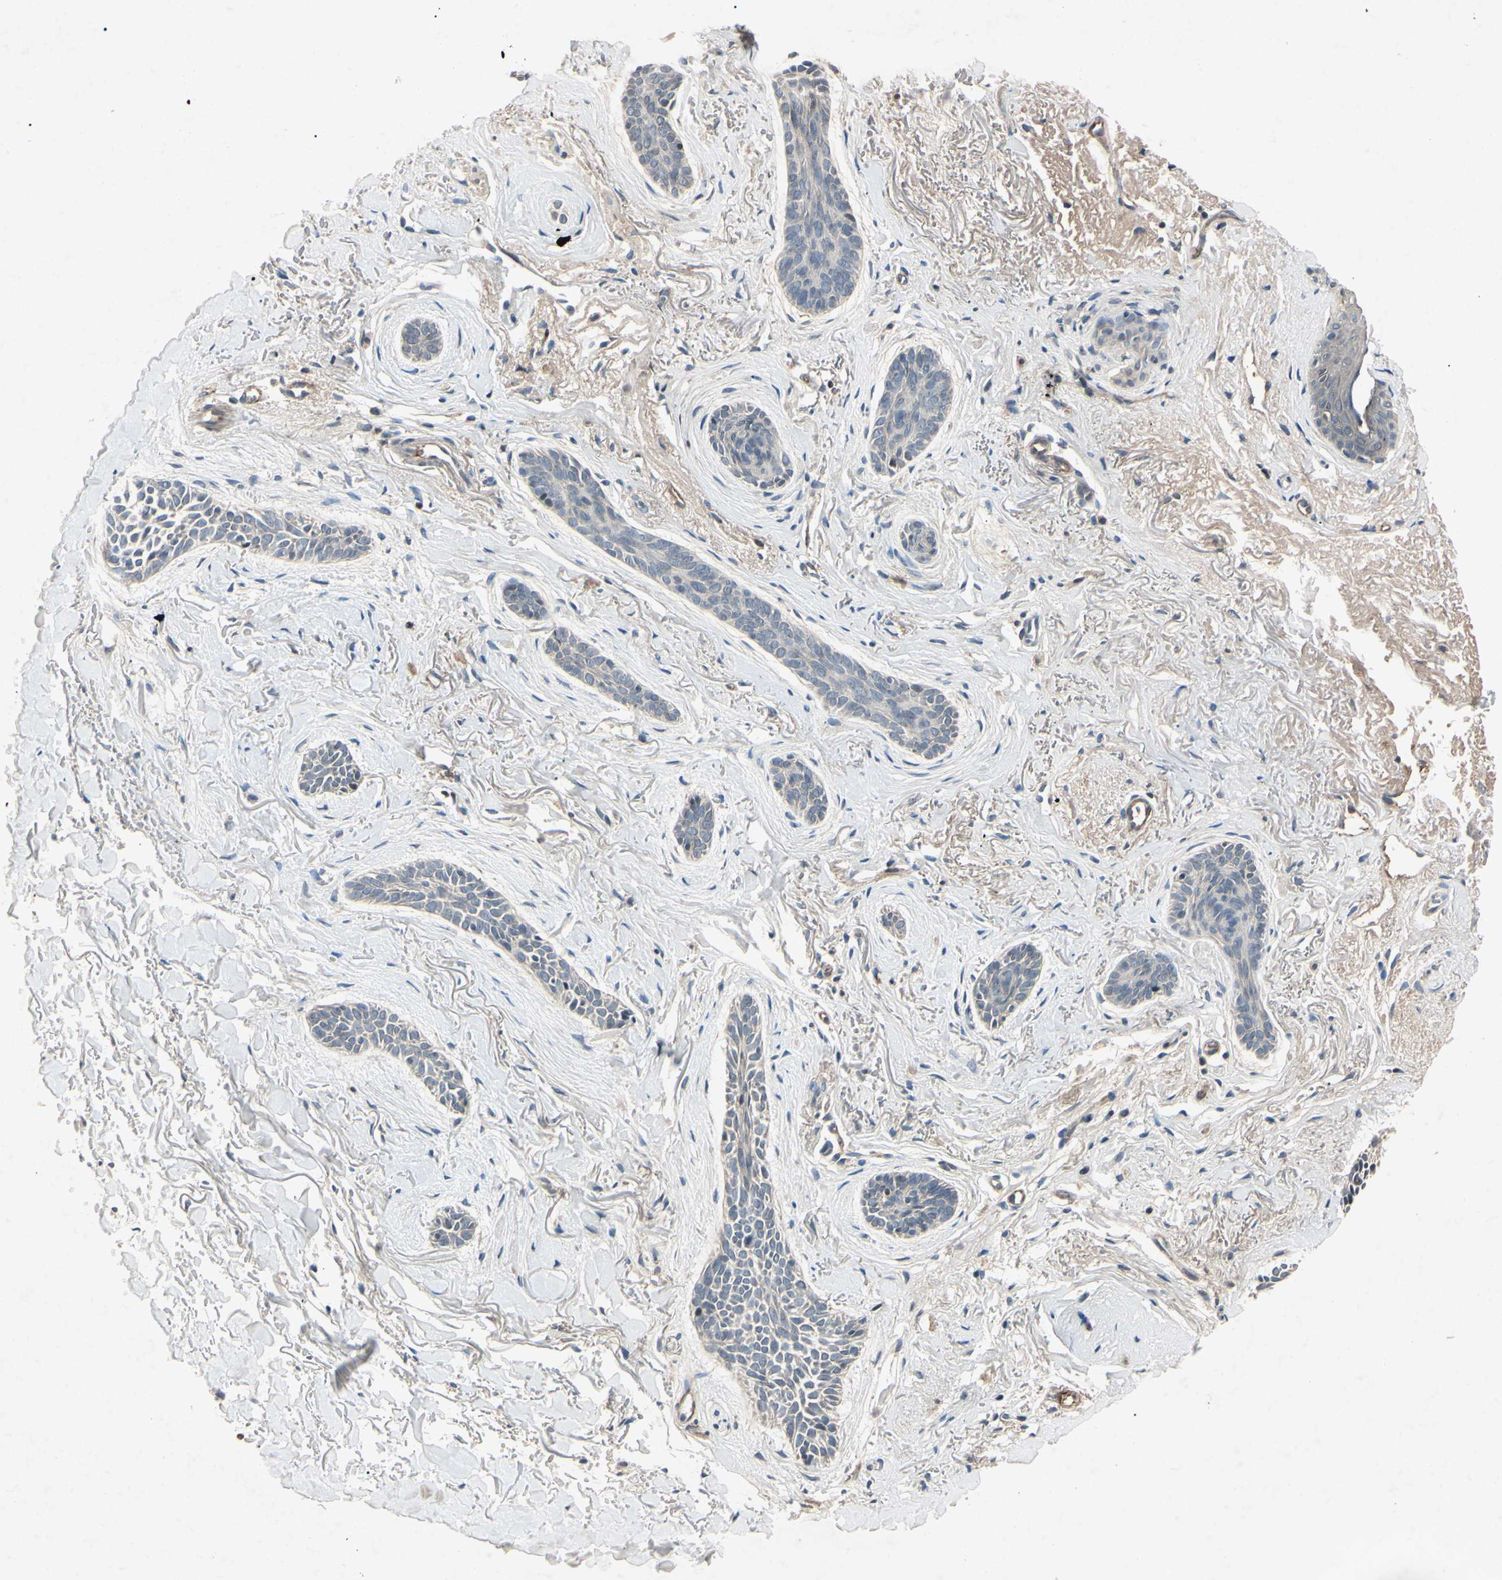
{"staining": {"intensity": "negative", "quantity": "none", "location": "none"}, "tissue": "skin cancer", "cell_type": "Tumor cells", "image_type": "cancer", "snomed": [{"axis": "morphology", "description": "Basal cell carcinoma"}, {"axis": "topography", "description": "Skin"}], "caption": "The micrograph shows no significant expression in tumor cells of basal cell carcinoma (skin).", "gene": "AEBP1", "patient": {"sex": "female", "age": 84}}